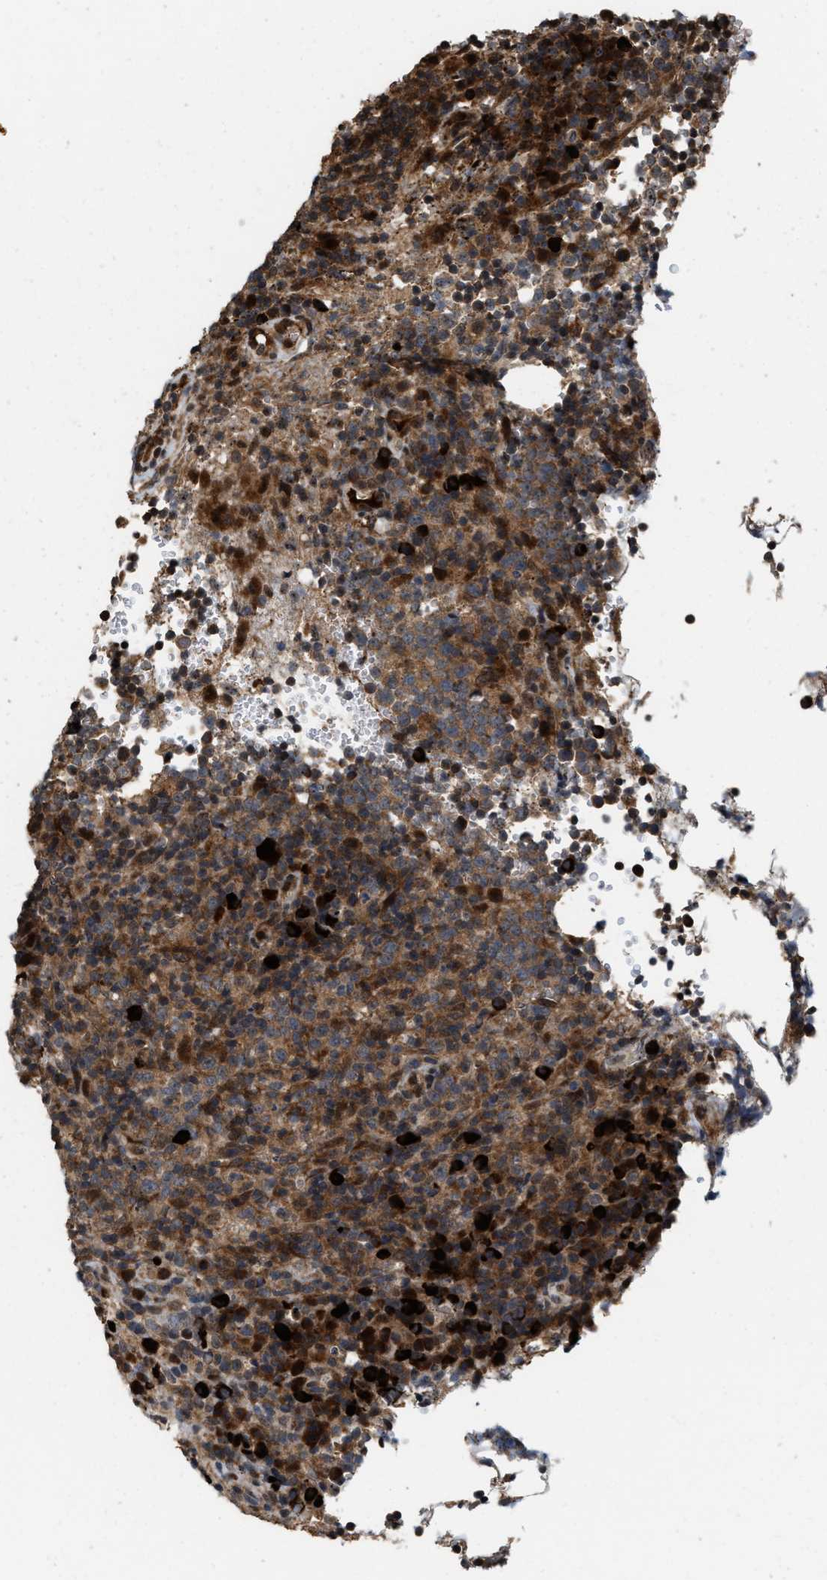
{"staining": {"intensity": "moderate", "quantity": ">75%", "location": "cytoplasmic/membranous"}, "tissue": "lymphoma", "cell_type": "Tumor cells", "image_type": "cancer", "snomed": [{"axis": "morphology", "description": "Malignant lymphoma, non-Hodgkin's type, High grade"}, {"axis": "topography", "description": "Lymph node"}], "caption": "This histopathology image exhibits immunohistochemistry staining of lymphoma, with medium moderate cytoplasmic/membranous expression in approximately >75% of tumor cells.", "gene": "ELP2", "patient": {"sex": "female", "age": 76}}